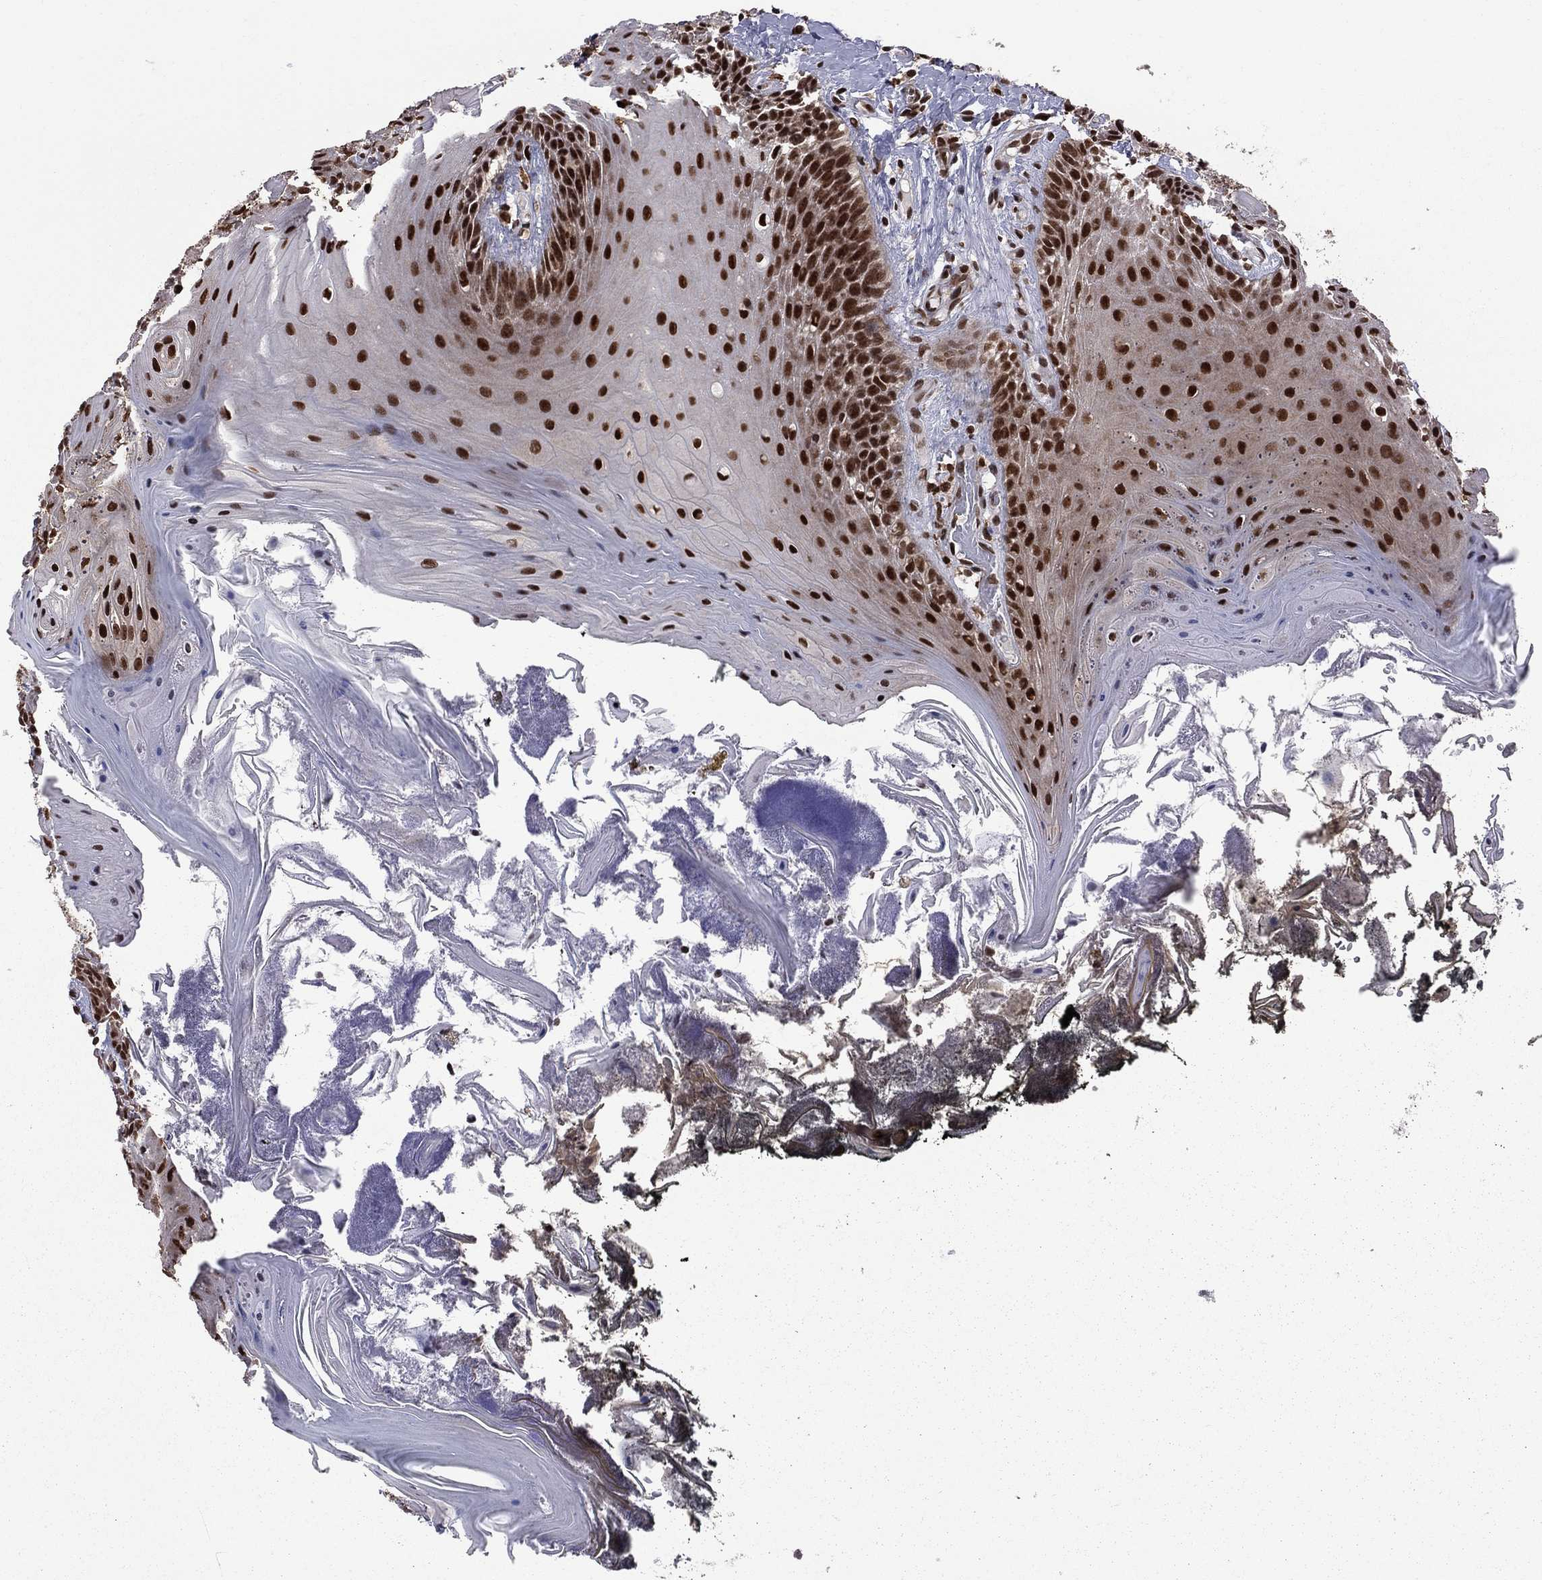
{"staining": {"intensity": "strong", "quantity": ">75%", "location": "nuclear"}, "tissue": "oral mucosa", "cell_type": "Squamous epithelial cells", "image_type": "normal", "snomed": [{"axis": "morphology", "description": "Normal tissue, NOS"}, {"axis": "topography", "description": "Oral tissue"}], "caption": "Immunohistochemical staining of benign human oral mucosa displays strong nuclear protein staining in approximately >75% of squamous epithelial cells. Nuclei are stained in blue.", "gene": "MED25", "patient": {"sex": "male", "age": 9}}